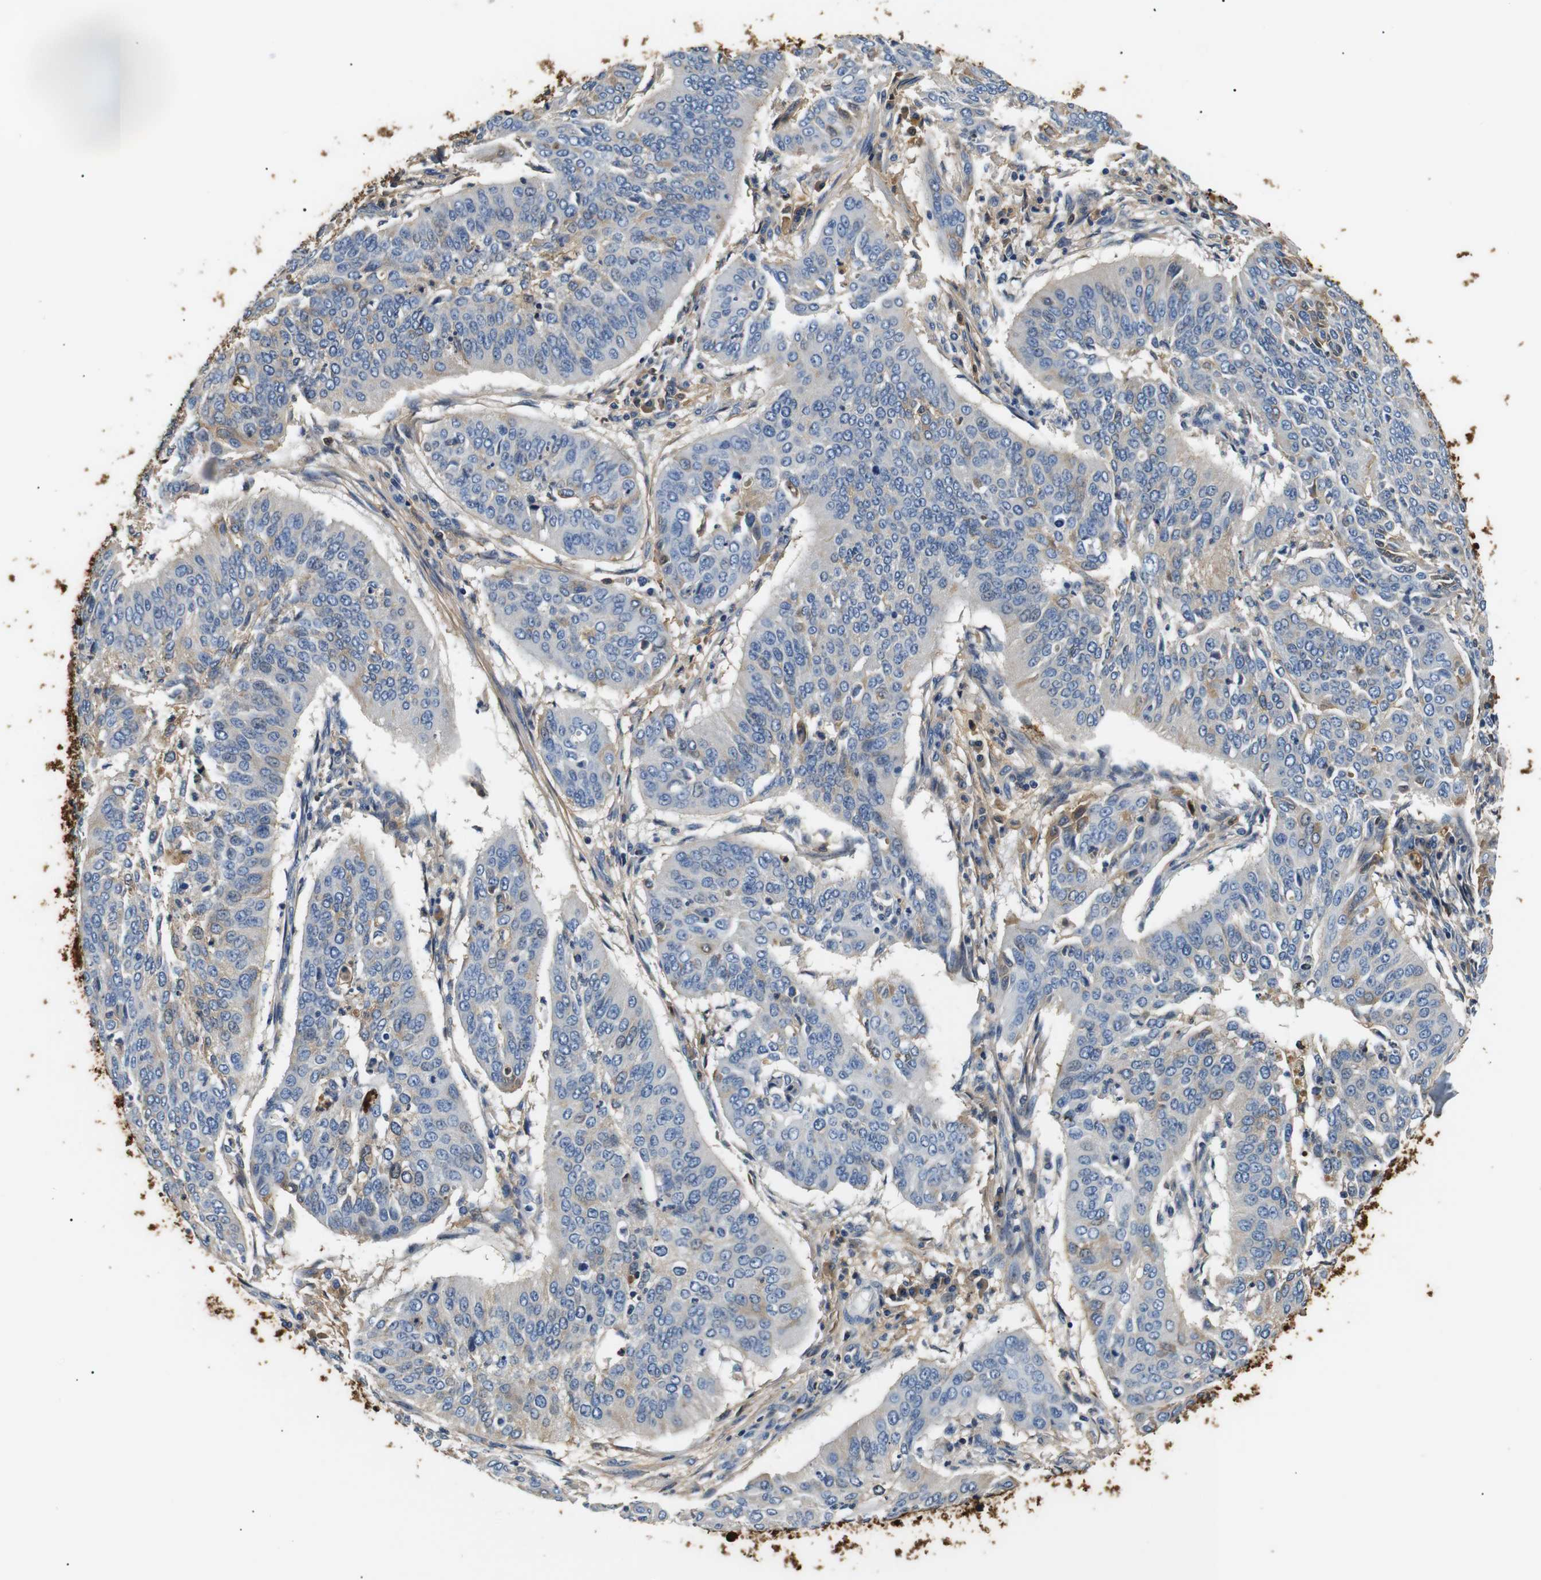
{"staining": {"intensity": "weak", "quantity": "<25%", "location": "cytoplasmic/membranous"}, "tissue": "cervical cancer", "cell_type": "Tumor cells", "image_type": "cancer", "snomed": [{"axis": "morphology", "description": "Normal tissue, NOS"}, {"axis": "morphology", "description": "Squamous cell carcinoma, NOS"}, {"axis": "topography", "description": "Cervix"}], "caption": "Tumor cells are negative for protein expression in human squamous cell carcinoma (cervical).", "gene": "LHCGR", "patient": {"sex": "female", "age": 39}}